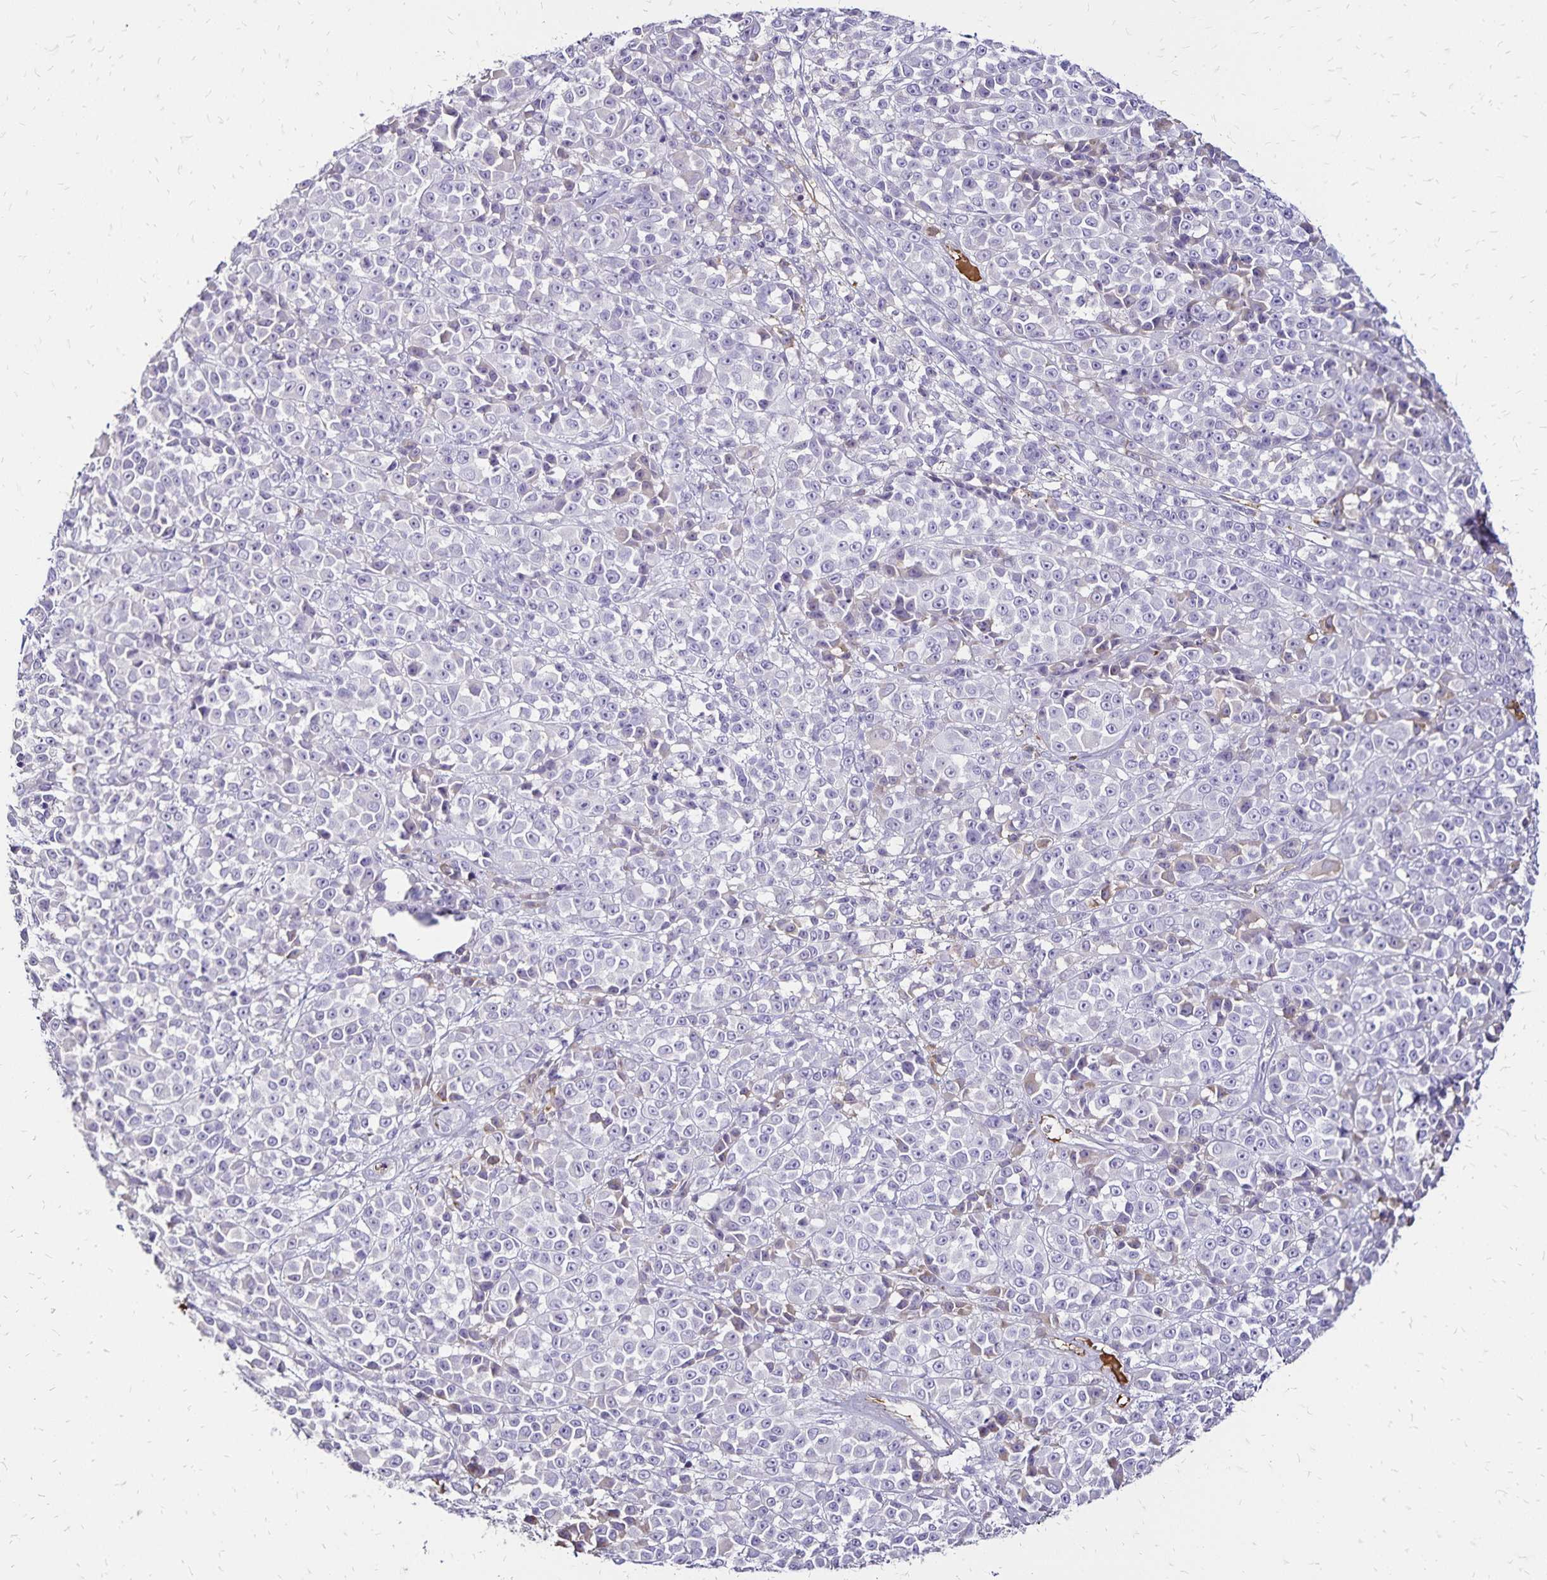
{"staining": {"intensity": "negative", "quantity": "none", "location": "none"}, "tissue": "melanoma", "cell_type": "Tumor cells", "image_type": "cancer", "snomed": [{"axis": "morphology", "description": "Malignant melanoma, NOS"}, {"axis": "topography", "description": "Skin"}, {"axis": "topography", "description": "Skin of back"}], "caption": "Immunohistochemistry (IHC) of human melanoma exhibits no expression in tumor cells. (Brightfield microscopy of DAB (3,3'-diaminobenzidine) immunohistochemistry (IHC) at high magnification).", "gene": "KISS1", "patient": {"sex": "male", "age": 91}}